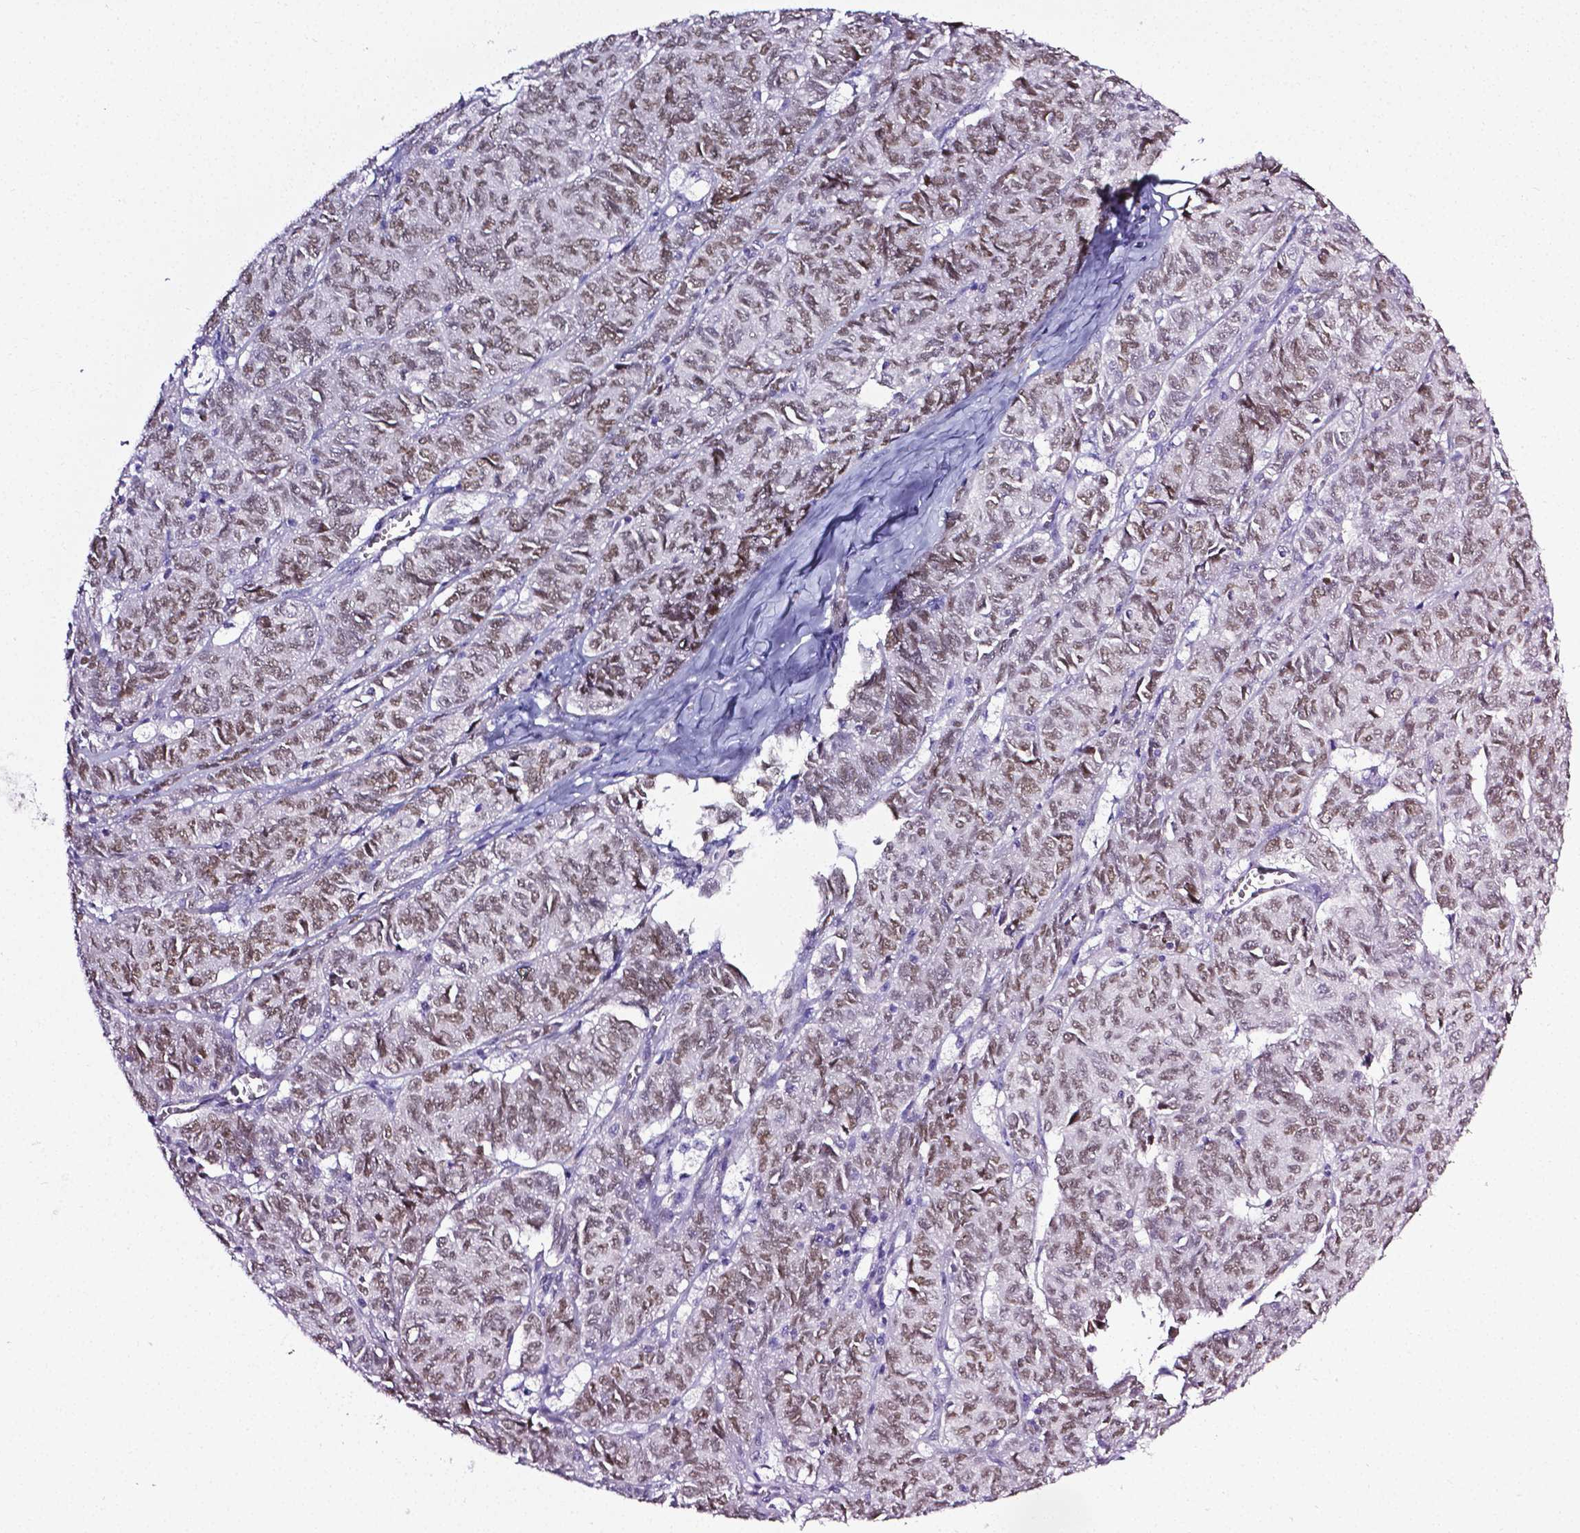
{"staining": {"intensity": "weak", "quantity": ">75%", "location": "nuclear"}, "tissue": "ovarian cancer", "cell_type": "Tumor cells", "image_type": "cancer", "snomed": [{"axis": "morphology", "description": "Carcinoma, endometroid"}, {"axis": "topography", "description": "Ovary"}], "caption": "Brown immunohistochemical staining in endometroid carcinoma (ovarian) demonstrates weak nuclear expression in approximately >75% of tumor cells. (DAB IHC with brightfield microscopy, high magnification).", "gene": "PTGER3", "patient": {"sex": "female", "age": 80}}